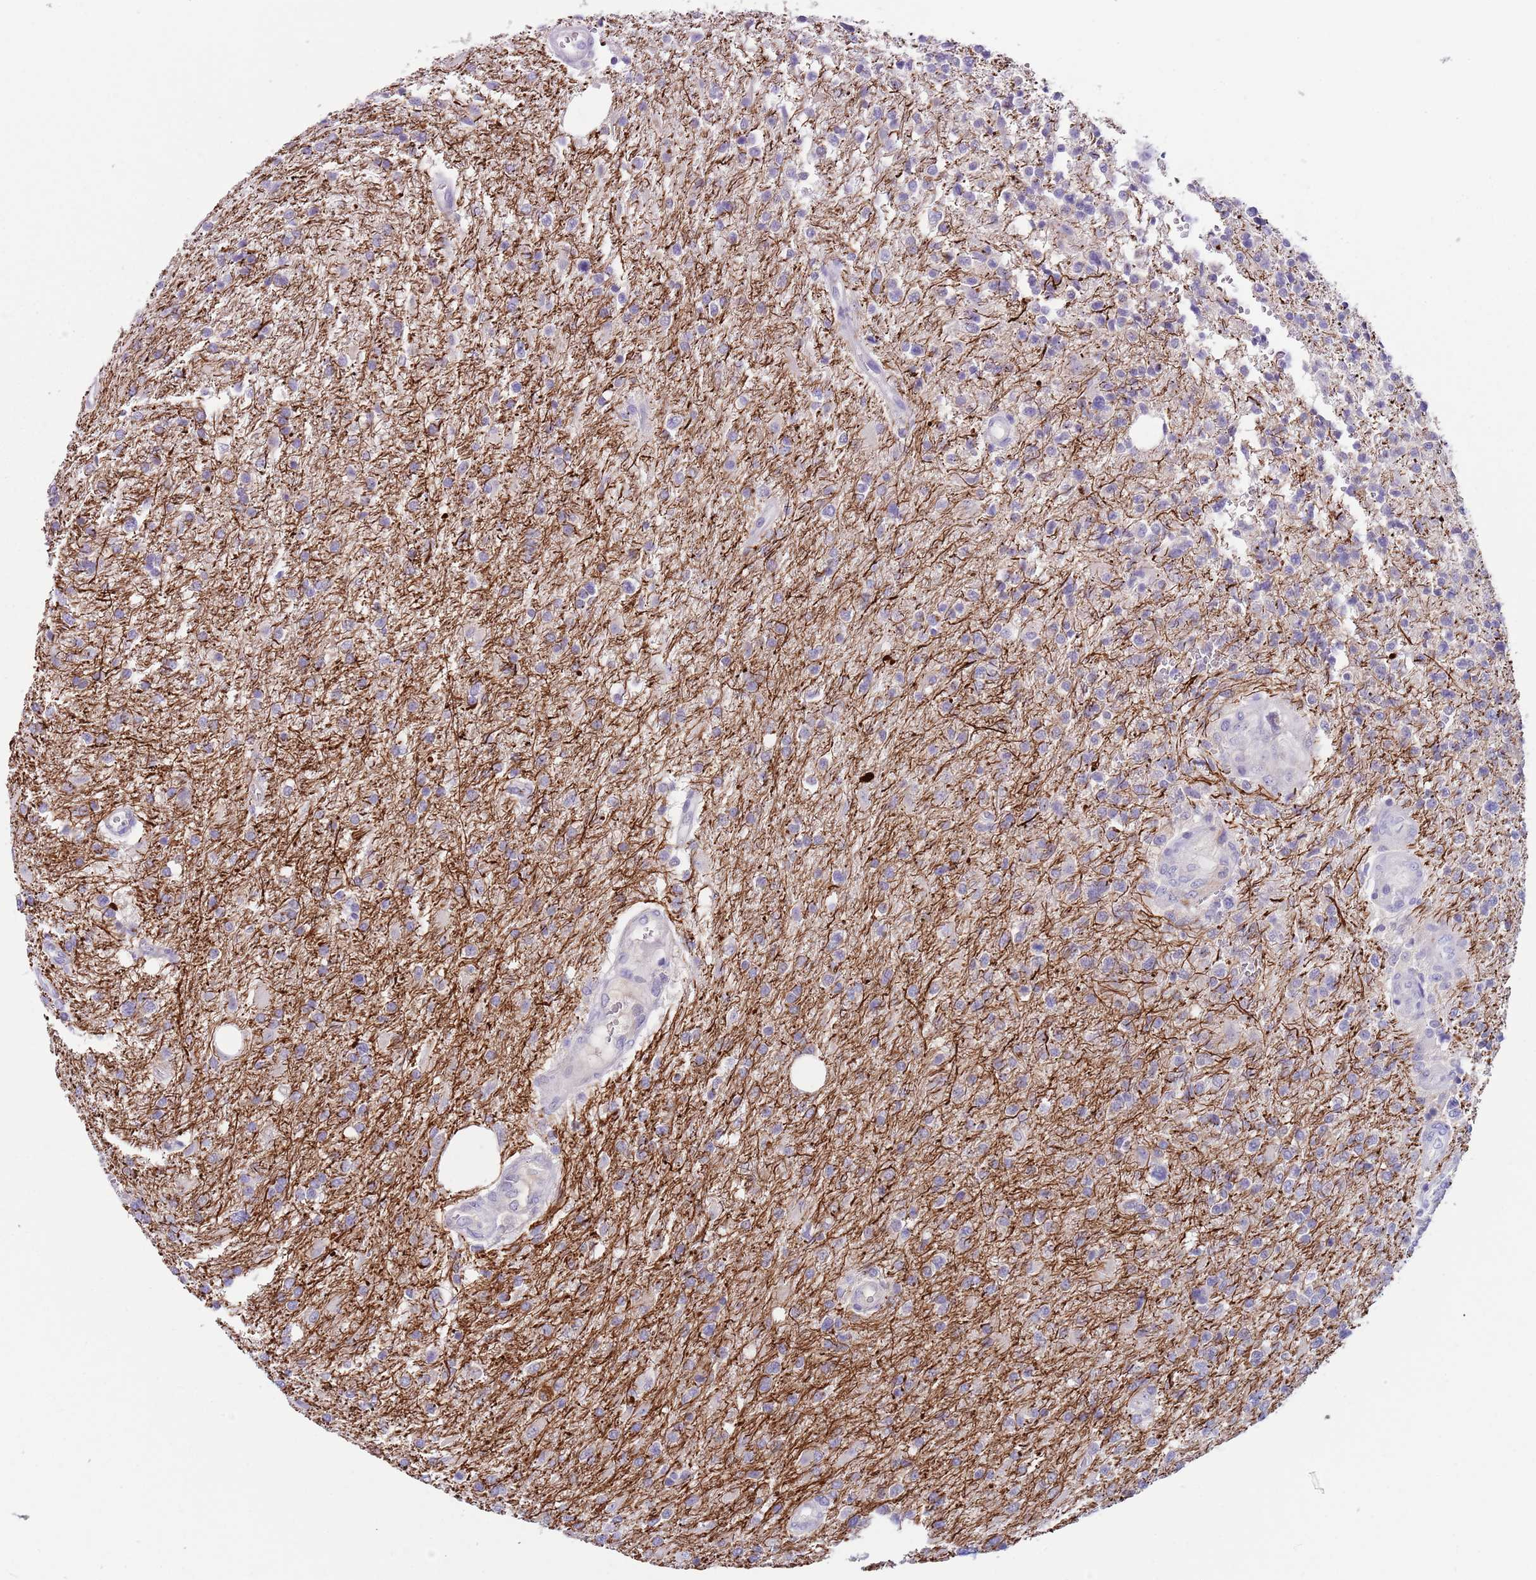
{"staining": {"intensity": "moderate", "quantity": "<25%", "location": "cytoplasmic/membranous"}, "tissue": "glioma", "cell_type": "Tumor cells", "image_type": "cancer", "snomed": [{"axis": "morphology", "description": "Glioma, malignant, High grade"}, {"axis": "topography", "description": "Brain"}], "caption": "A histopathology image of glioma stained for a protein exhibits moderate cytoplasmic/membranous brown staining in tumor cells.", "gene": "C2CD3", "patient": {"sex": "male", "age": 56}}